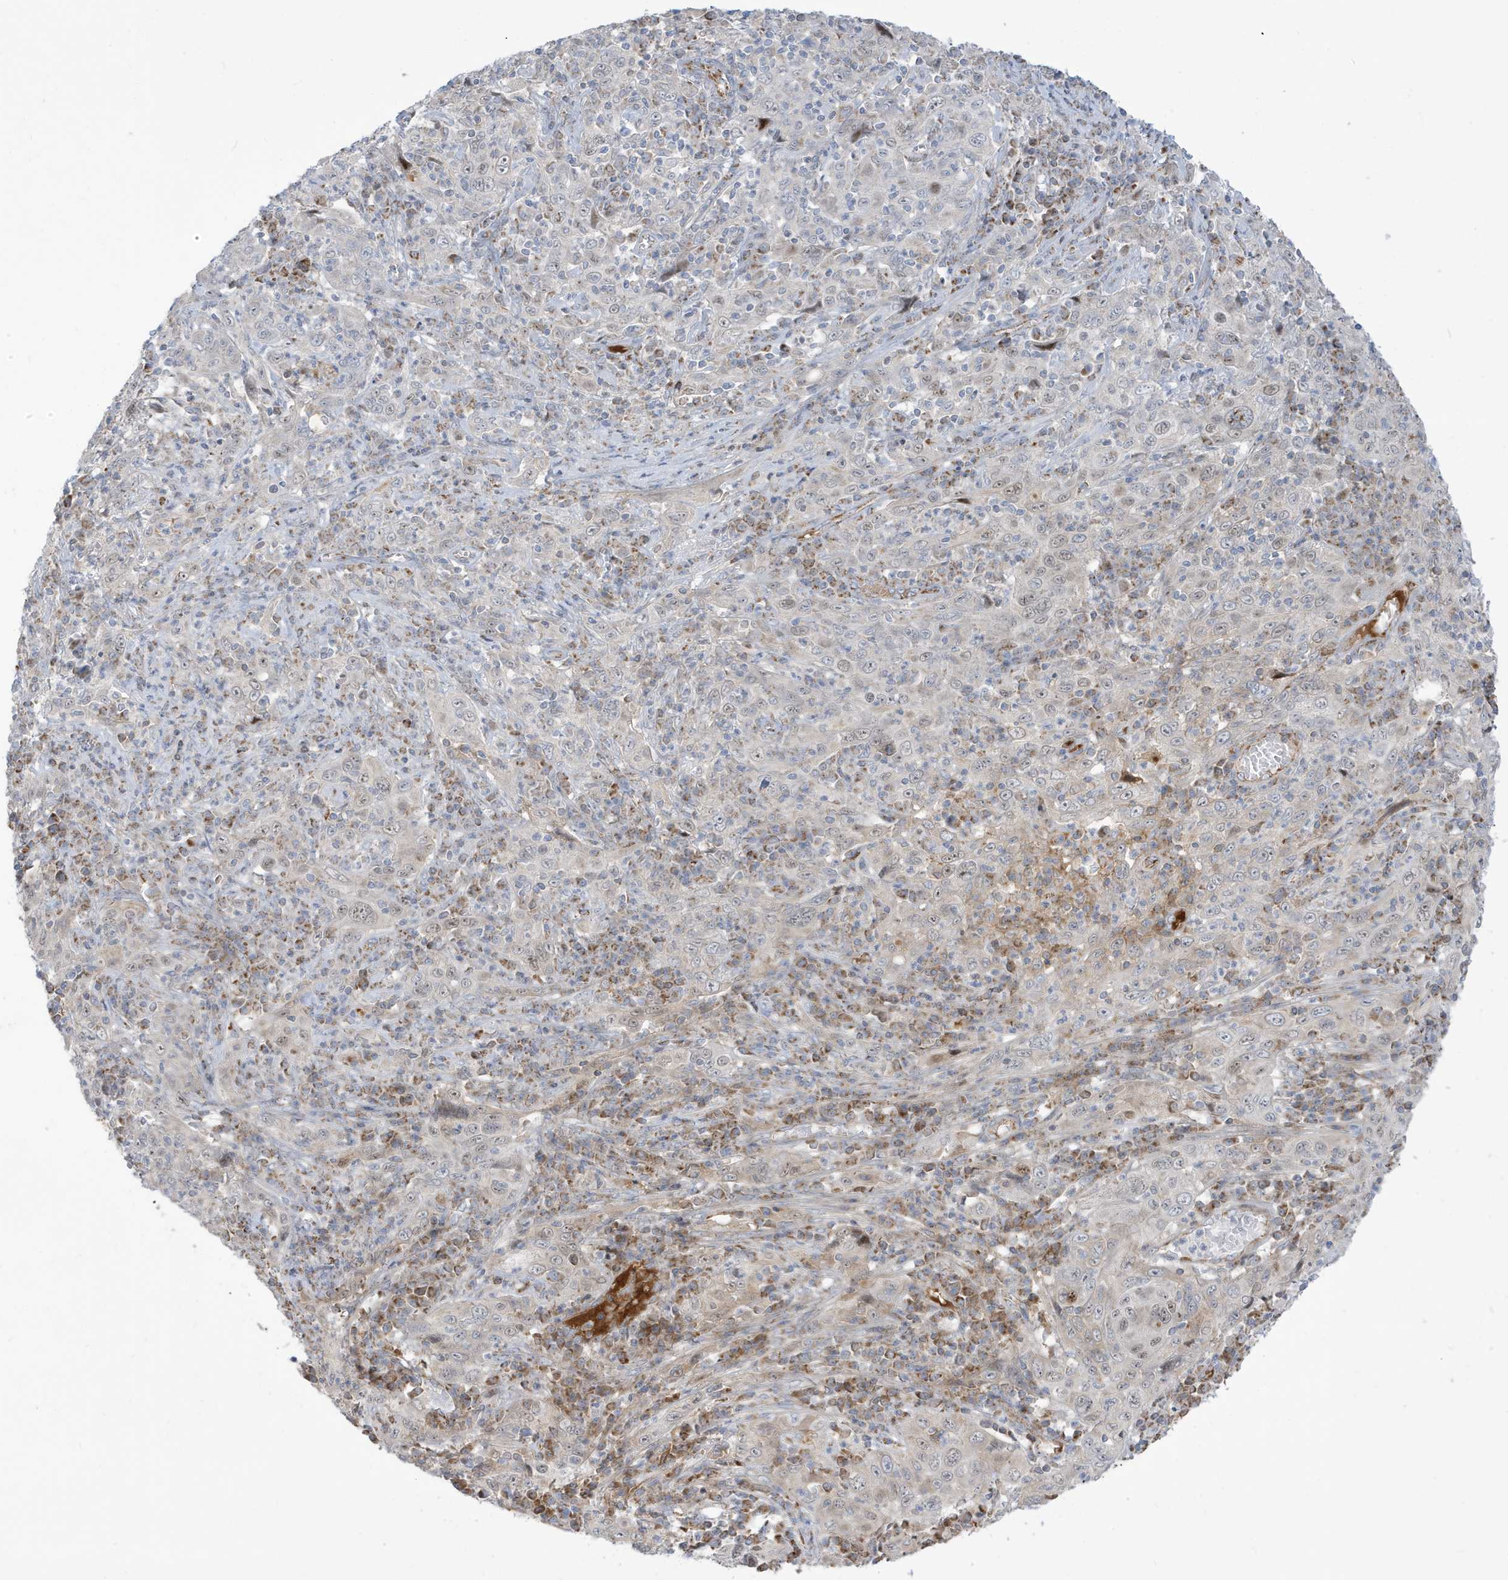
{"staining": {"intensity": "weak", "quantity": "<25%", "location": "nuclear"}, "tissue": "cervical cancer", "cell_type": "Tumor cells", "image_type": "cancer", "snomed": [{"axis": "morphology", "description": "Squamous cell carcinoma, NOS"}, {"axis": "topography", "description": "Cervix"}], "caption": "A photomicrograph of human squamous cell carcinoma (cervical) is negative for staining in tumor cells.", "gene": "IFT57", "patient": {"sex": "female", "age": 46}}